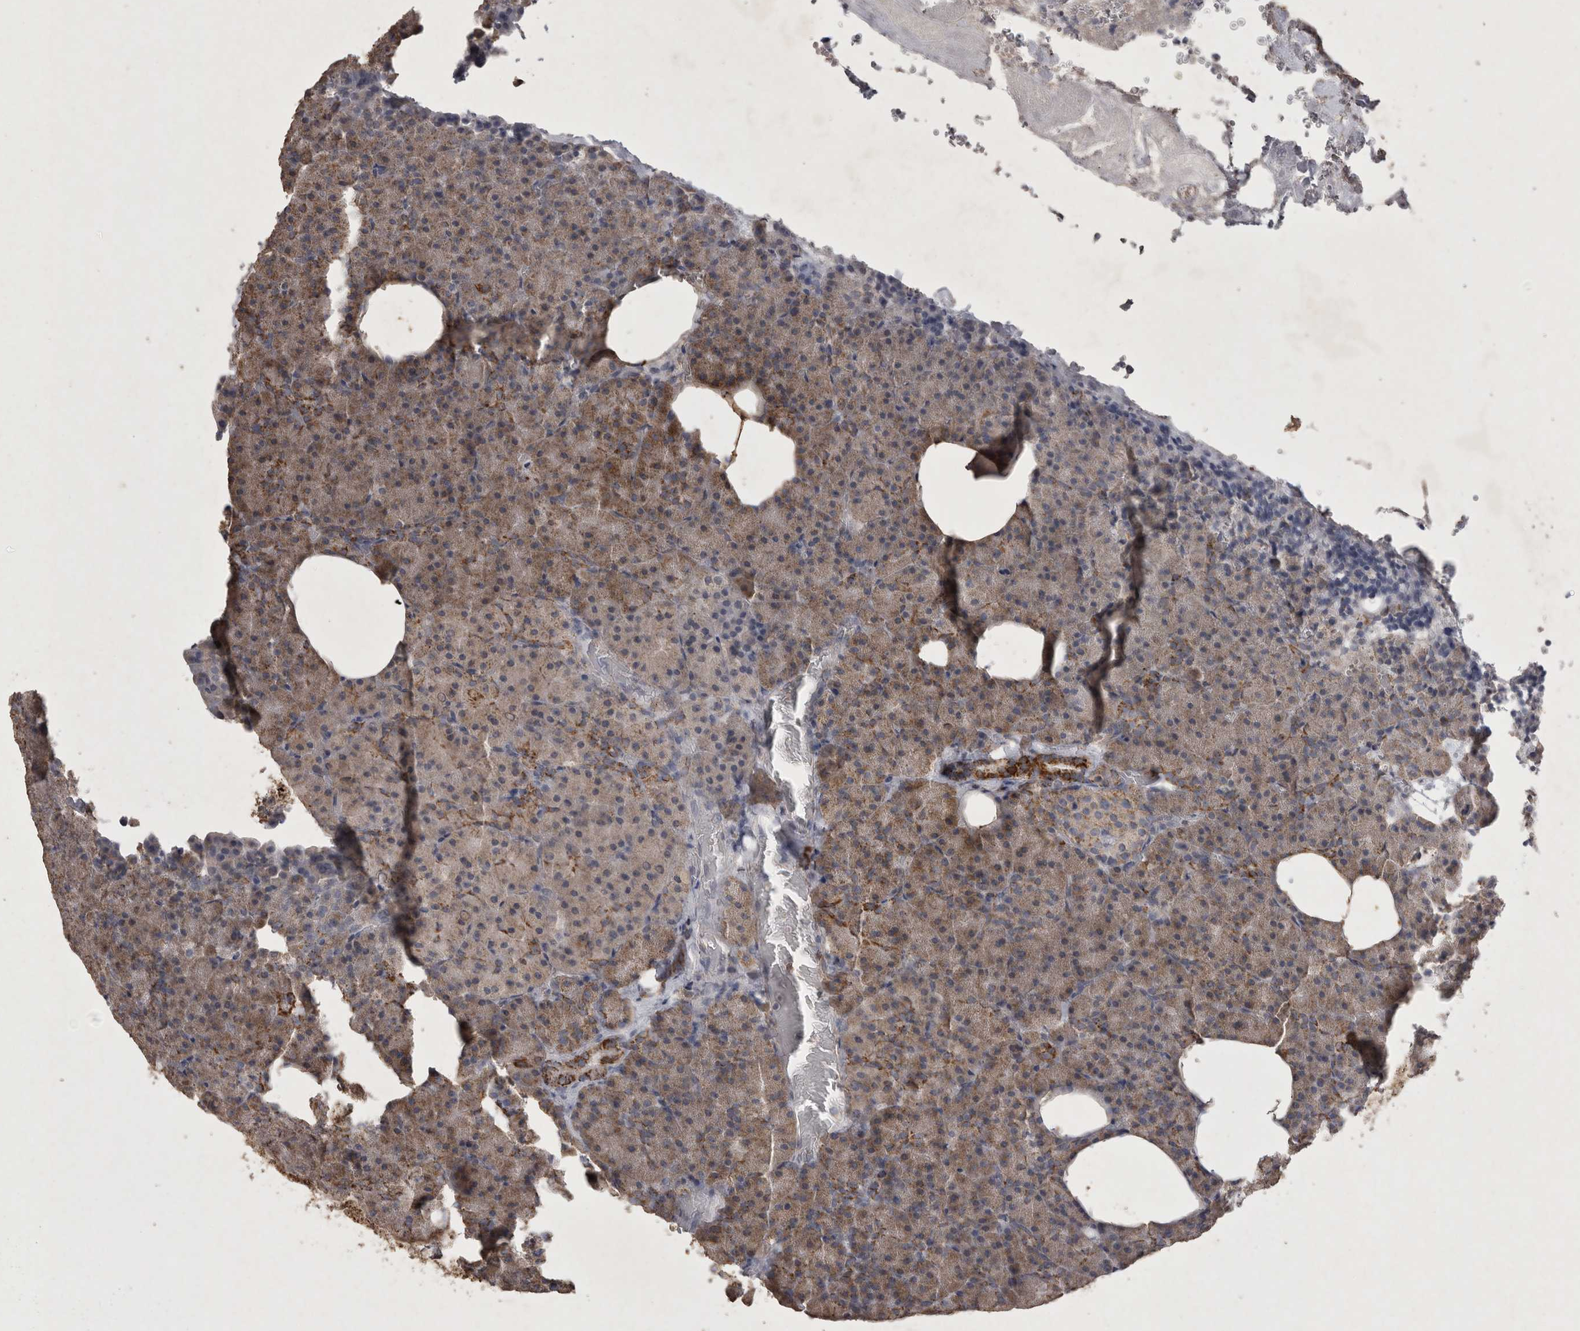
{"staining": {"intensity": "moderate", "quantity": ">75%", "location": "cytoplasmic/membranous"}, "tissue": "pancreas", "cell_type": "Exocrine glandular cells", "image_type": "normal", "snomed": [{"axis": "morphology", "description": "Normal tissue, NOS"}, {"axis": "morphology", "description": "Carcinoid, malignant, NOS"}, {"axis": "topography", "description": "Pancreas"}], "caption": "Pancreas stained with immunohistochemistry exhibits moderate cytoplasmic/membranous positivity in approximately >75% of exocrine glandular cells.", "gene": "DKK3", "patient": {"sex": "female", "age": 35}}